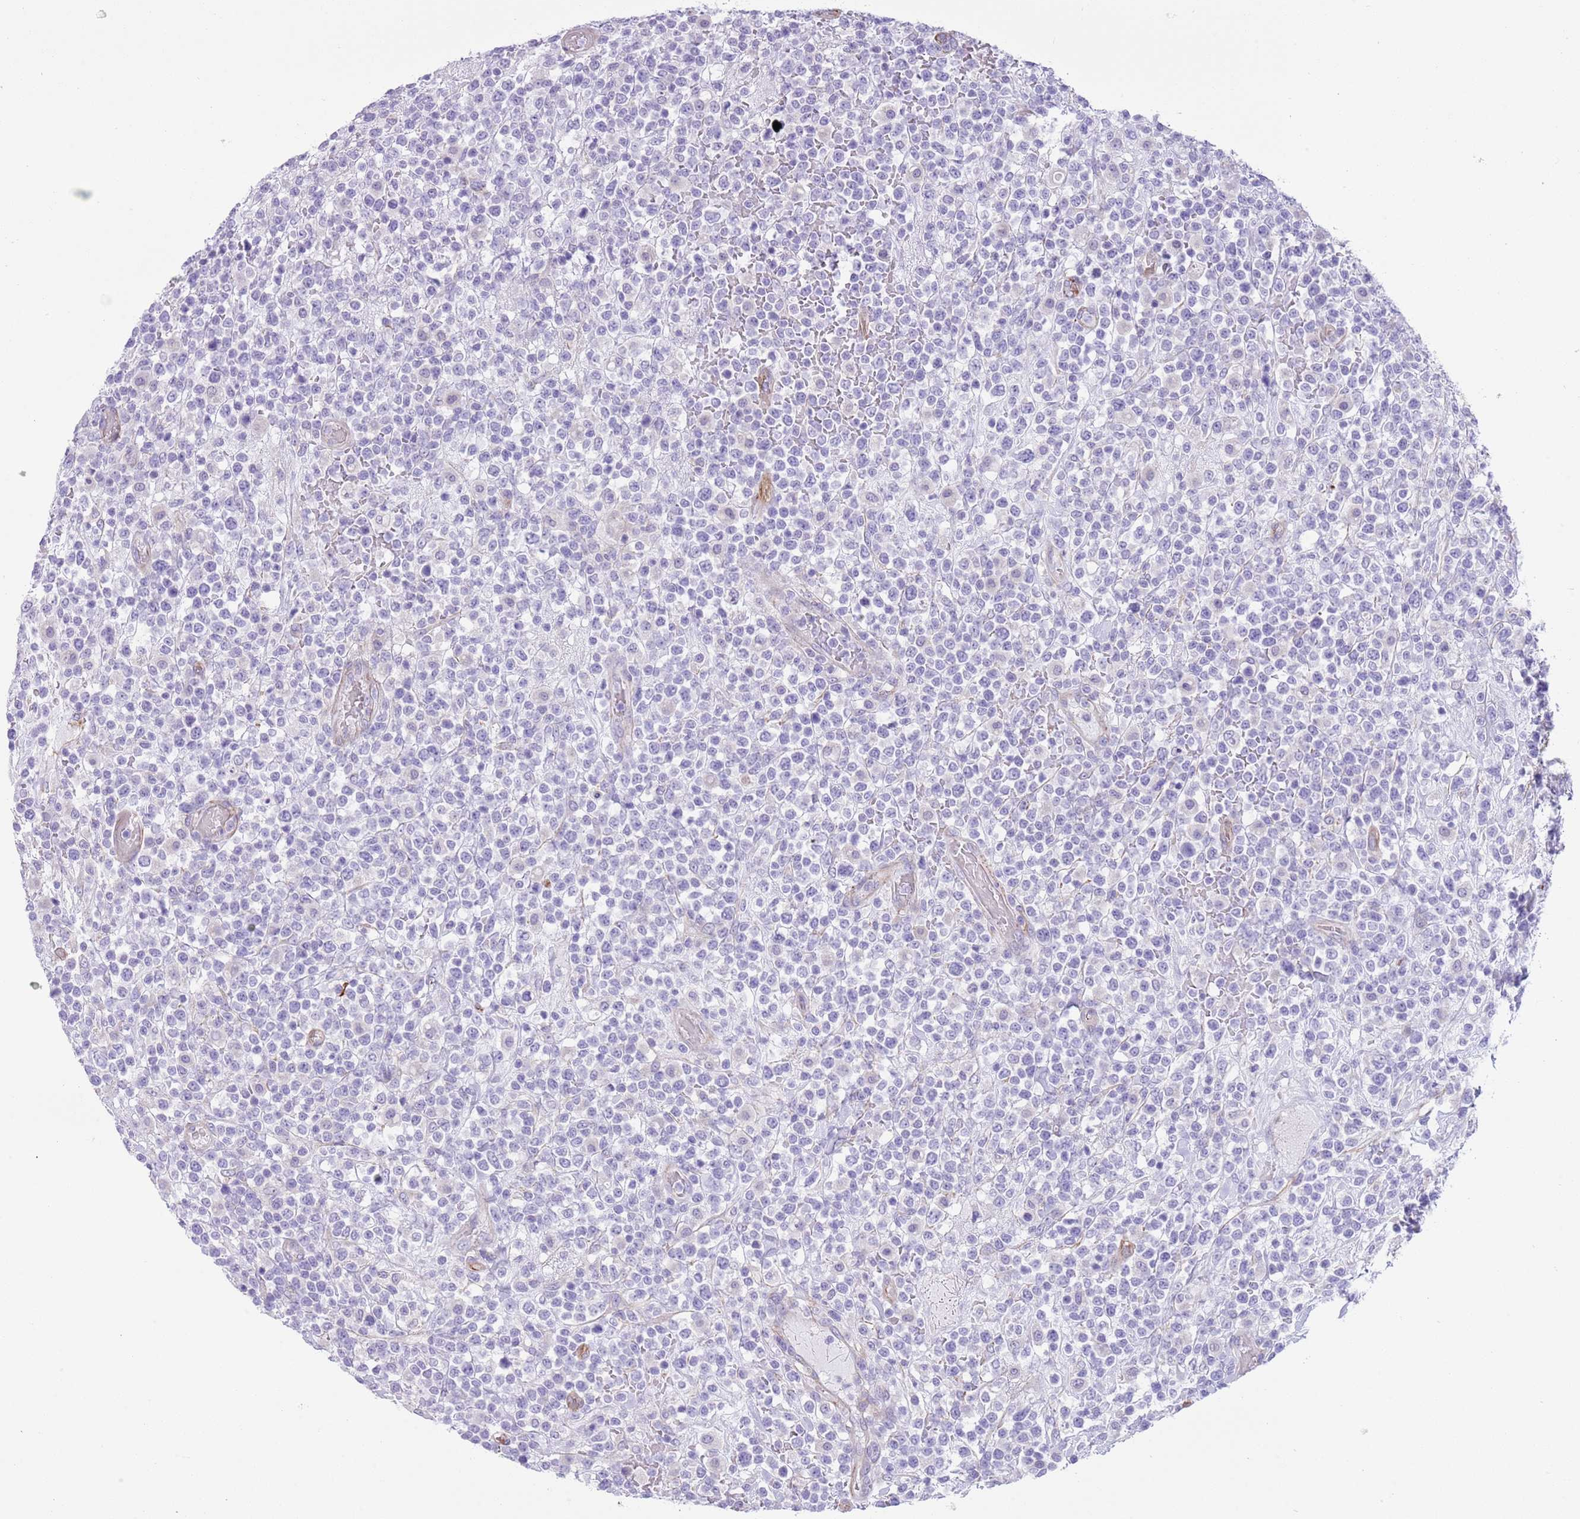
{"staining": {"intensity": "negative", "quantity": "none", "location": "none"}, "tissue": "lymphoma", "cell_type": "Tumor cells", "image_type": "cancer", "snomed": [{"axis": "morphology", "description": "Malignant lymphoma, non-Hodgkin's type, High grade"}, {"axis": "topography", "description": "Colon"}], "caption": "A micrograph of malignant lymphoma, non-Hodgkin's type (high-grade) stained for a protein shows no brown staining in tumor cells.", "gene": "TSGA13", "patient": {"sex": "female", "age": 53}}